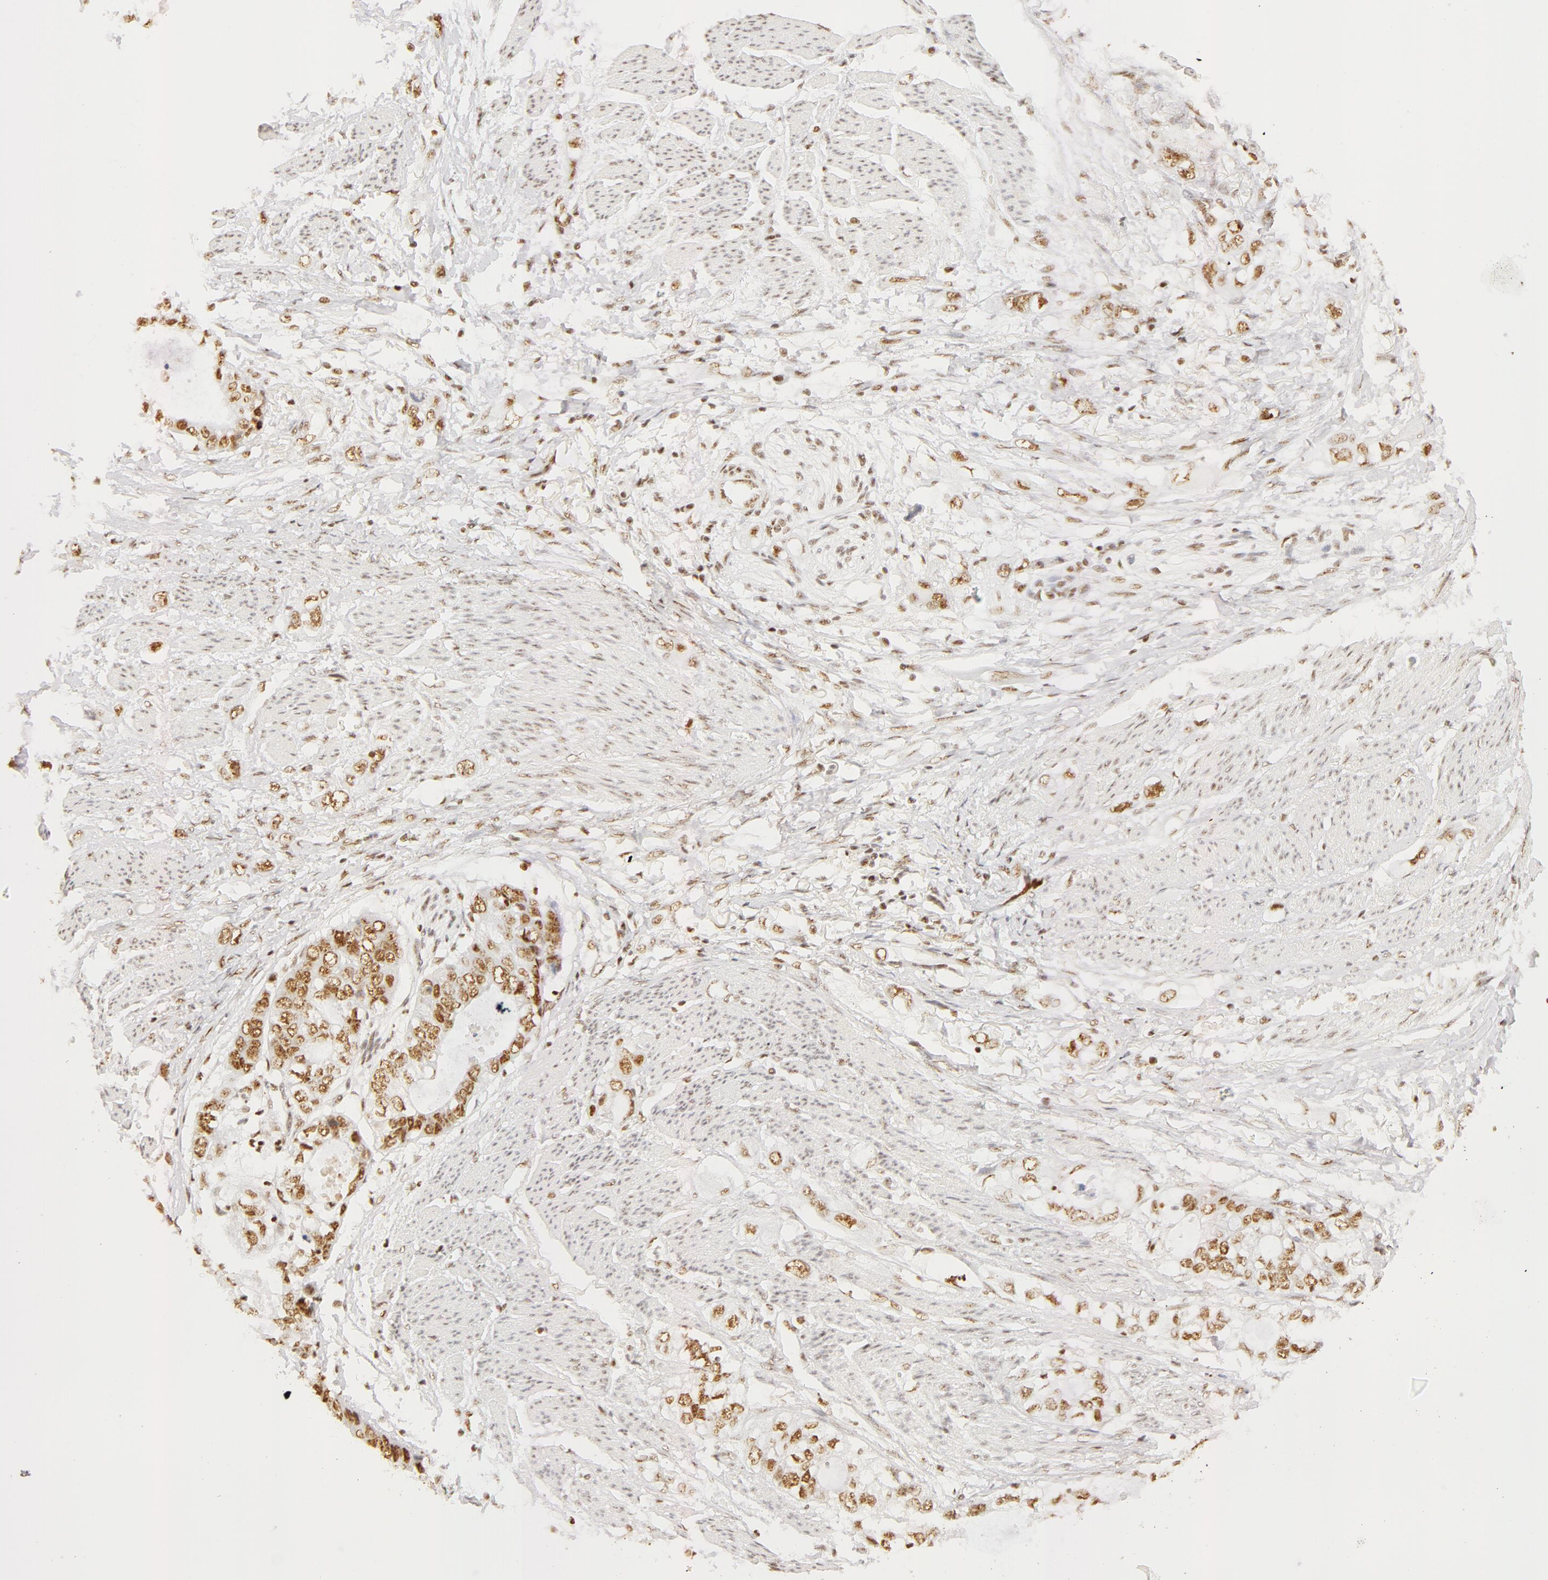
{"staining": {"intensity": "moderate", "quantity": ">75%", "location": "nuclear"}, "tissue": "stomach cancer", "cell_type": "Tumor cells", "image_type": "cancer", "snomed": [{"axis": "morphology", "description": "Adenocarcinoma, NOS"}, {"axis": "topography", "description": "Stomach, upper"}], "caption": "Protein expression analysis of human stomach cancer (adenocarcinoma) reveals moderate nuclear expression in approximately >75% of tumor cells.", "gene": "RBM39", "patient": {"sex": "female", "age": 52}}